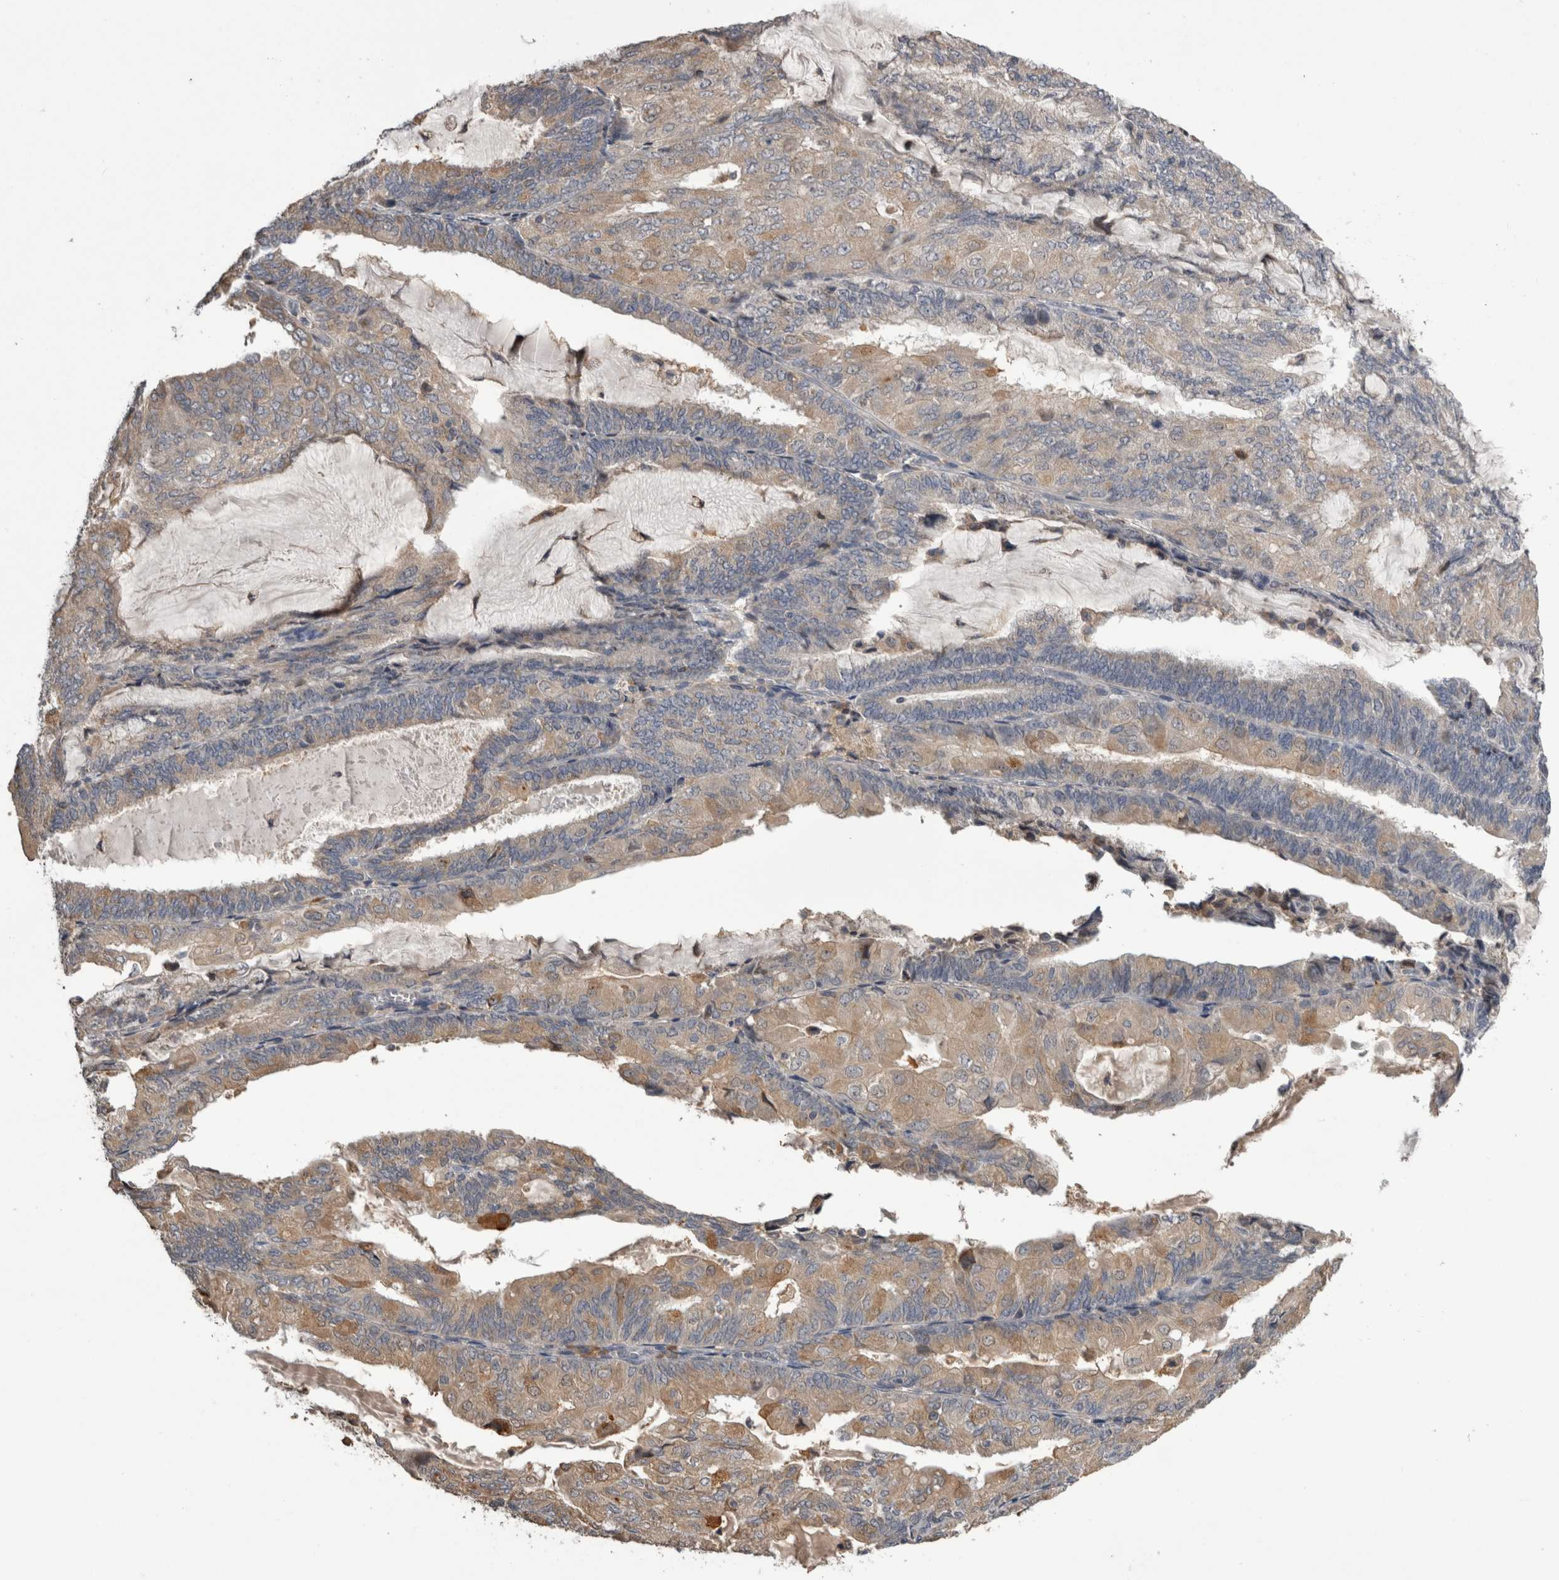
{"staining": {"intensity": "weak", "quantity": ">75%", "location": "cytoplasmic/membranous"}, "tissue": "endometrial cancer", "cell_type": "Tumor cells", "image_type": "cancer", "snomed": [{"axis": "morphology", "description": "Adenocarcinoma, NOS"}, {"axis": "topography", "description": "Endometrium"}], "caption": "A brown stain labels weak cytoplasmic/membranous positivity of a protein in endometrial cancer tumor cells.", "gene": "ANXA13", "patient": {"sex": "female", "age": 81}}